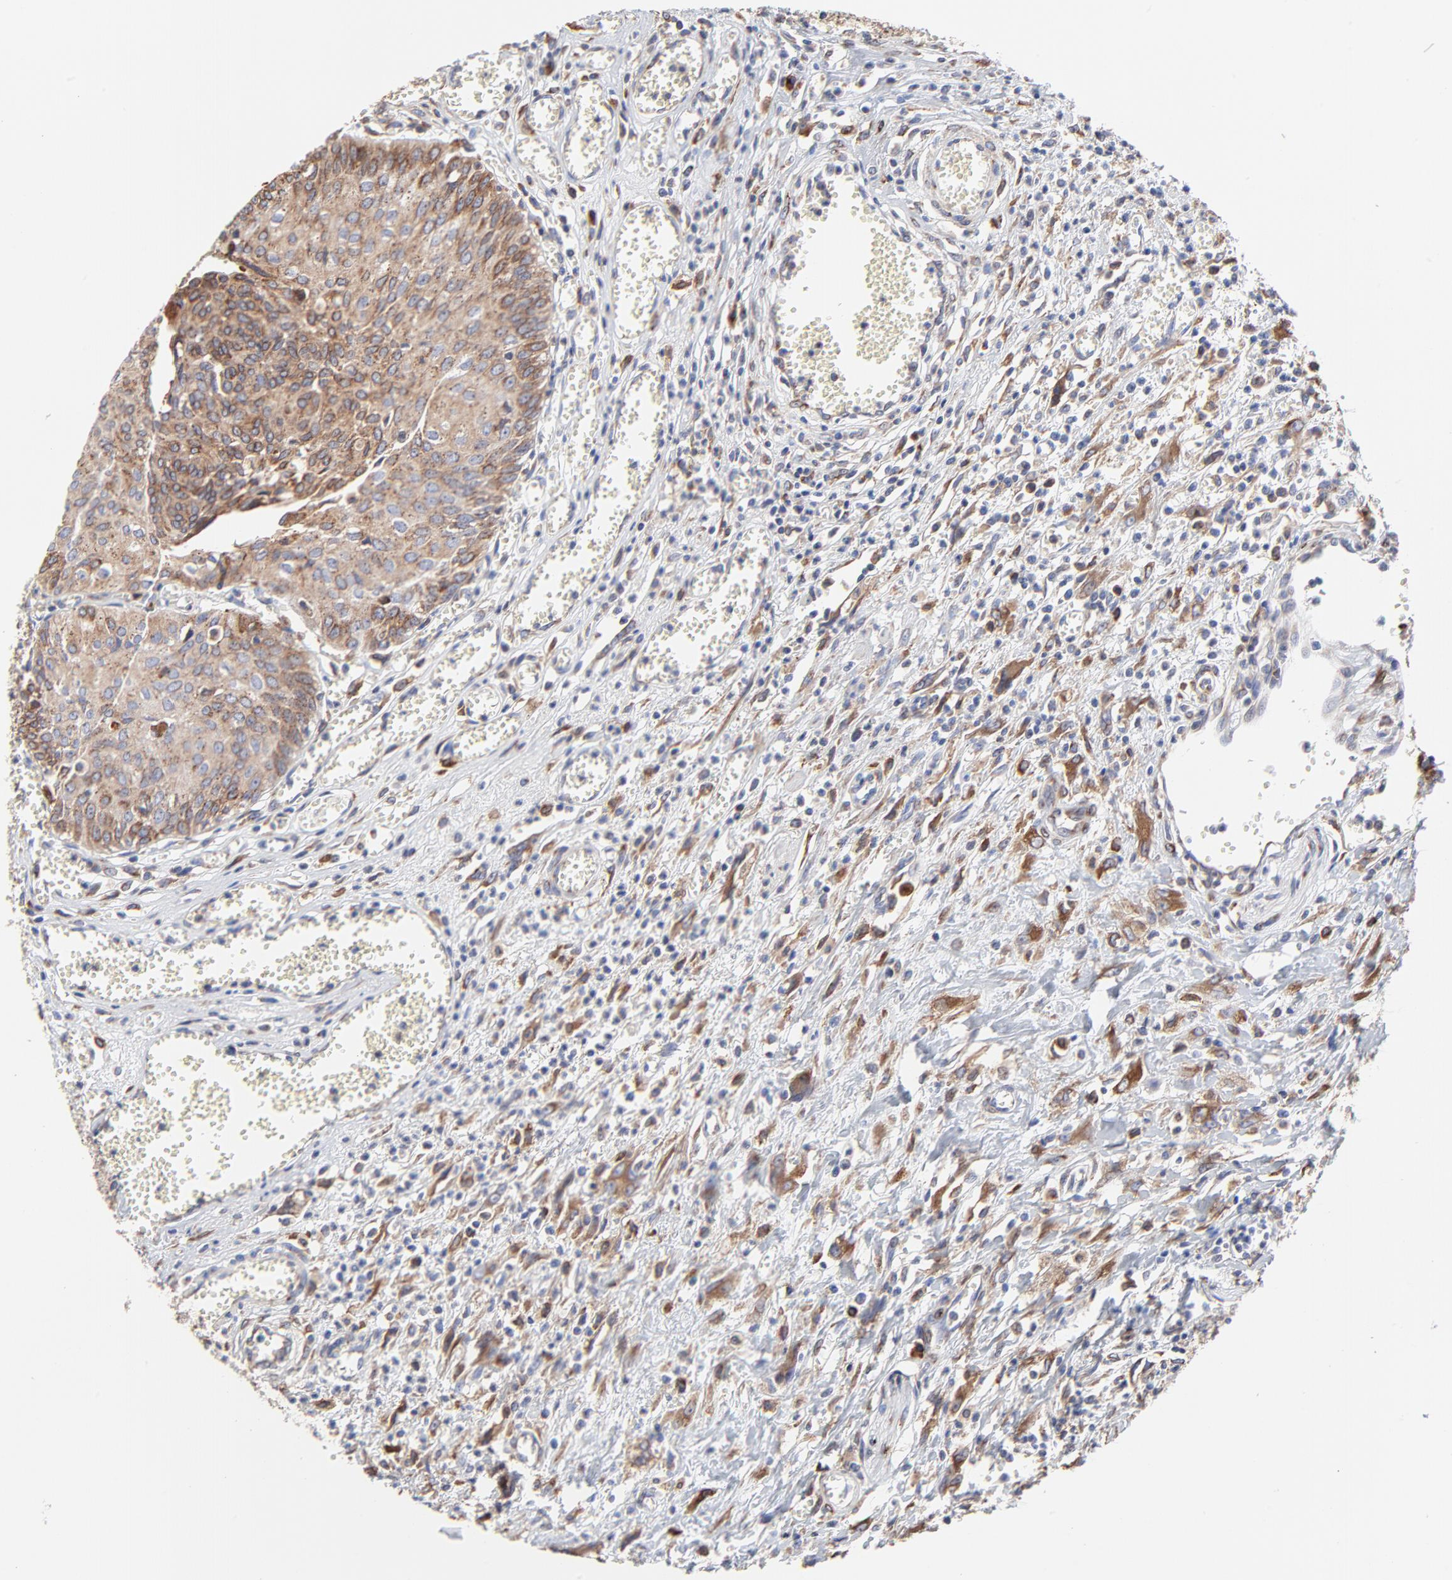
{"staining": {"intensity": "moderate", "quantity": ">75%", "location": "cytoplasmic/membranous"}, "tissue": "urothelial cancer", "cell_type": "Tumor cells", "image_type": "cancer", "snomed": [{"axis": "morphology", "description": "Urothelial carcinoma, High grade"}, {"axis": "topography", "description": "Urinary bladder"}], "caption": "This photomicrograph reveals immunohistochemistry staining of urothelial carcinoma (high-grade), with medium moderate cytoplasmic/membranous expression in approximately >75% of tumor cells.", "gene": "LMAN1", "patient": {"sex": "male", "age": 66}}